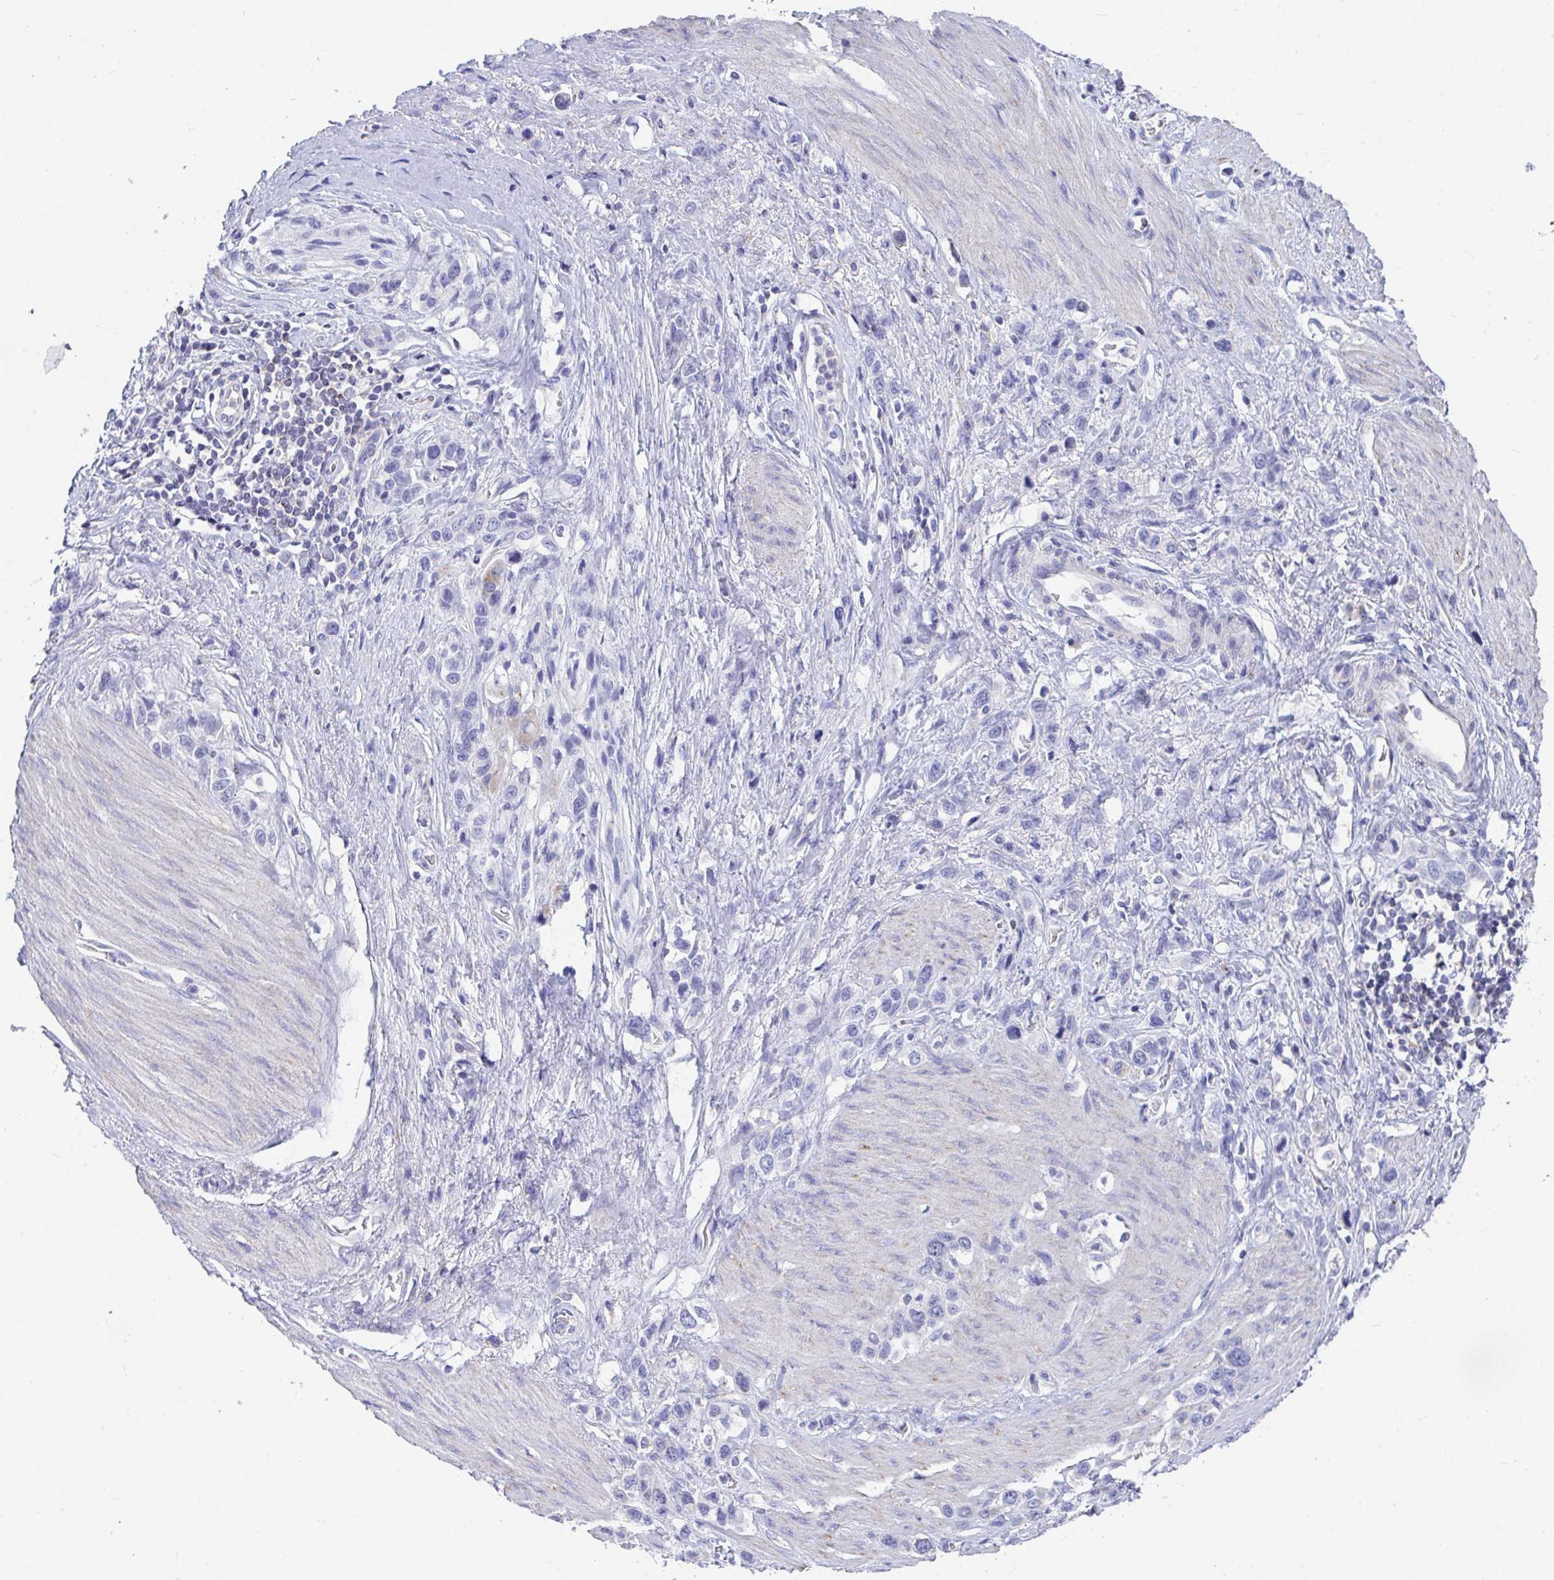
{"staining": {"intensity": "negative", "quantity": "none", "location": "none"}, "tissue": "stomach cancer", "cell_type": "Tumor cells", "image_type": "cancer", "snomed": [{"axis": "morphology", "description": "Adenocarcinoma, NOS"}, {"axis": "topography", "description": "Stomach"}], "caption": "Adenocarcinoma (stomach) stained for a protein using immunohistochemistry (IHC) exhibits no expression tumor cells.", "gene": "COA5", "patient": {"sex": "female", "age": 65}}